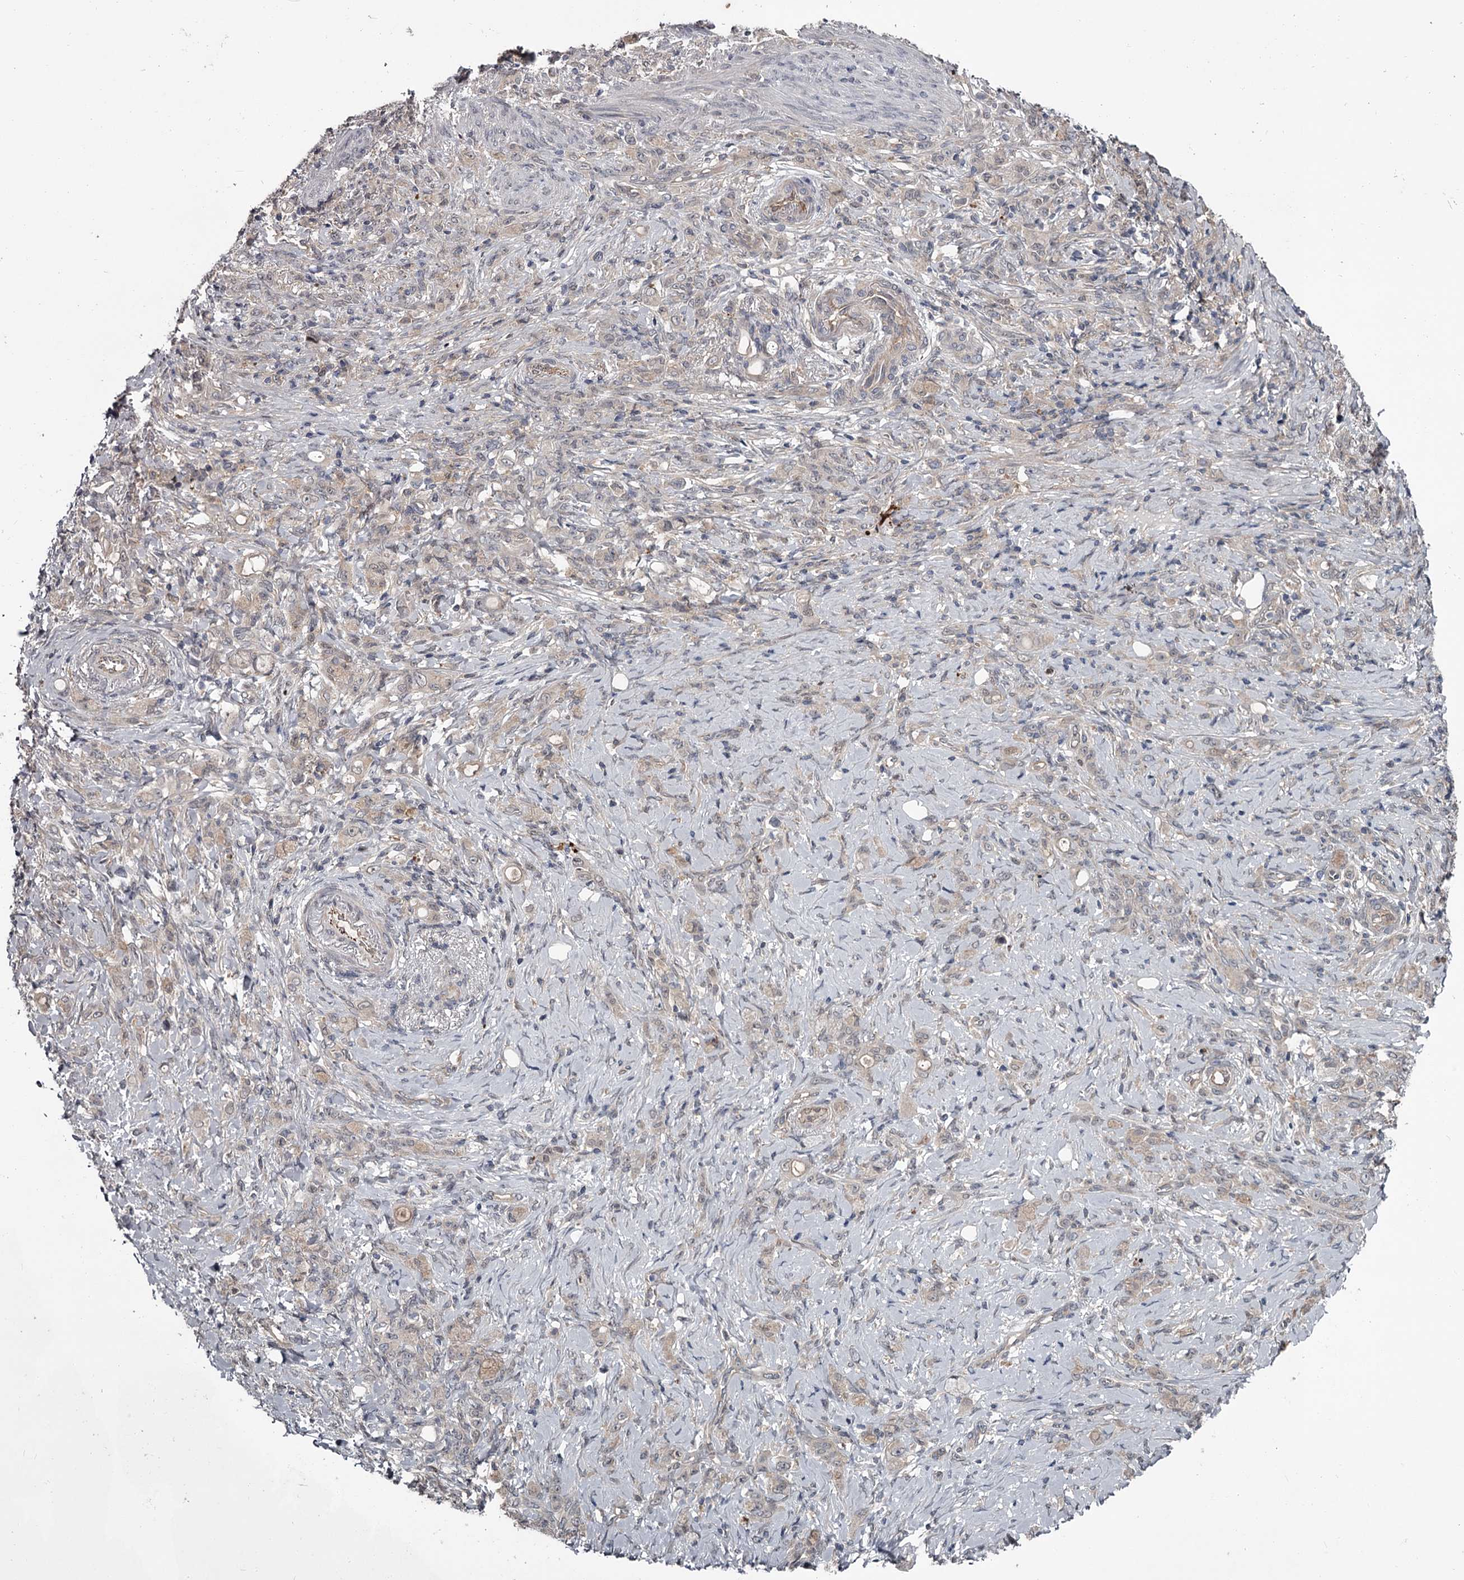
{"staining": {"intensity": "negative", "quantity": "none", "location": "none"}, "tissue": "stomach cancer", "cell_type": "Tumor cells", "image_type": "cancer", "snomed": [{"axis": "morphology", "description": "Adenocarcinoma, NOS"}, {"axis": "topography", "description": "Stomach"}], "caption": "High magnification brightfield microscopy of adenocarcinoma (stomach) stained with DAB (brown) and counterstained with hematoxylin (blue): tumor cells show no significant positivity. The staining was performed using DAB to visualize the protein expression in brown, while the nuclei were stained in blue with hematoxylin (Magnification: 20x).", "gene": "DAO", "patient": {"sex": "female", "age": 79}}